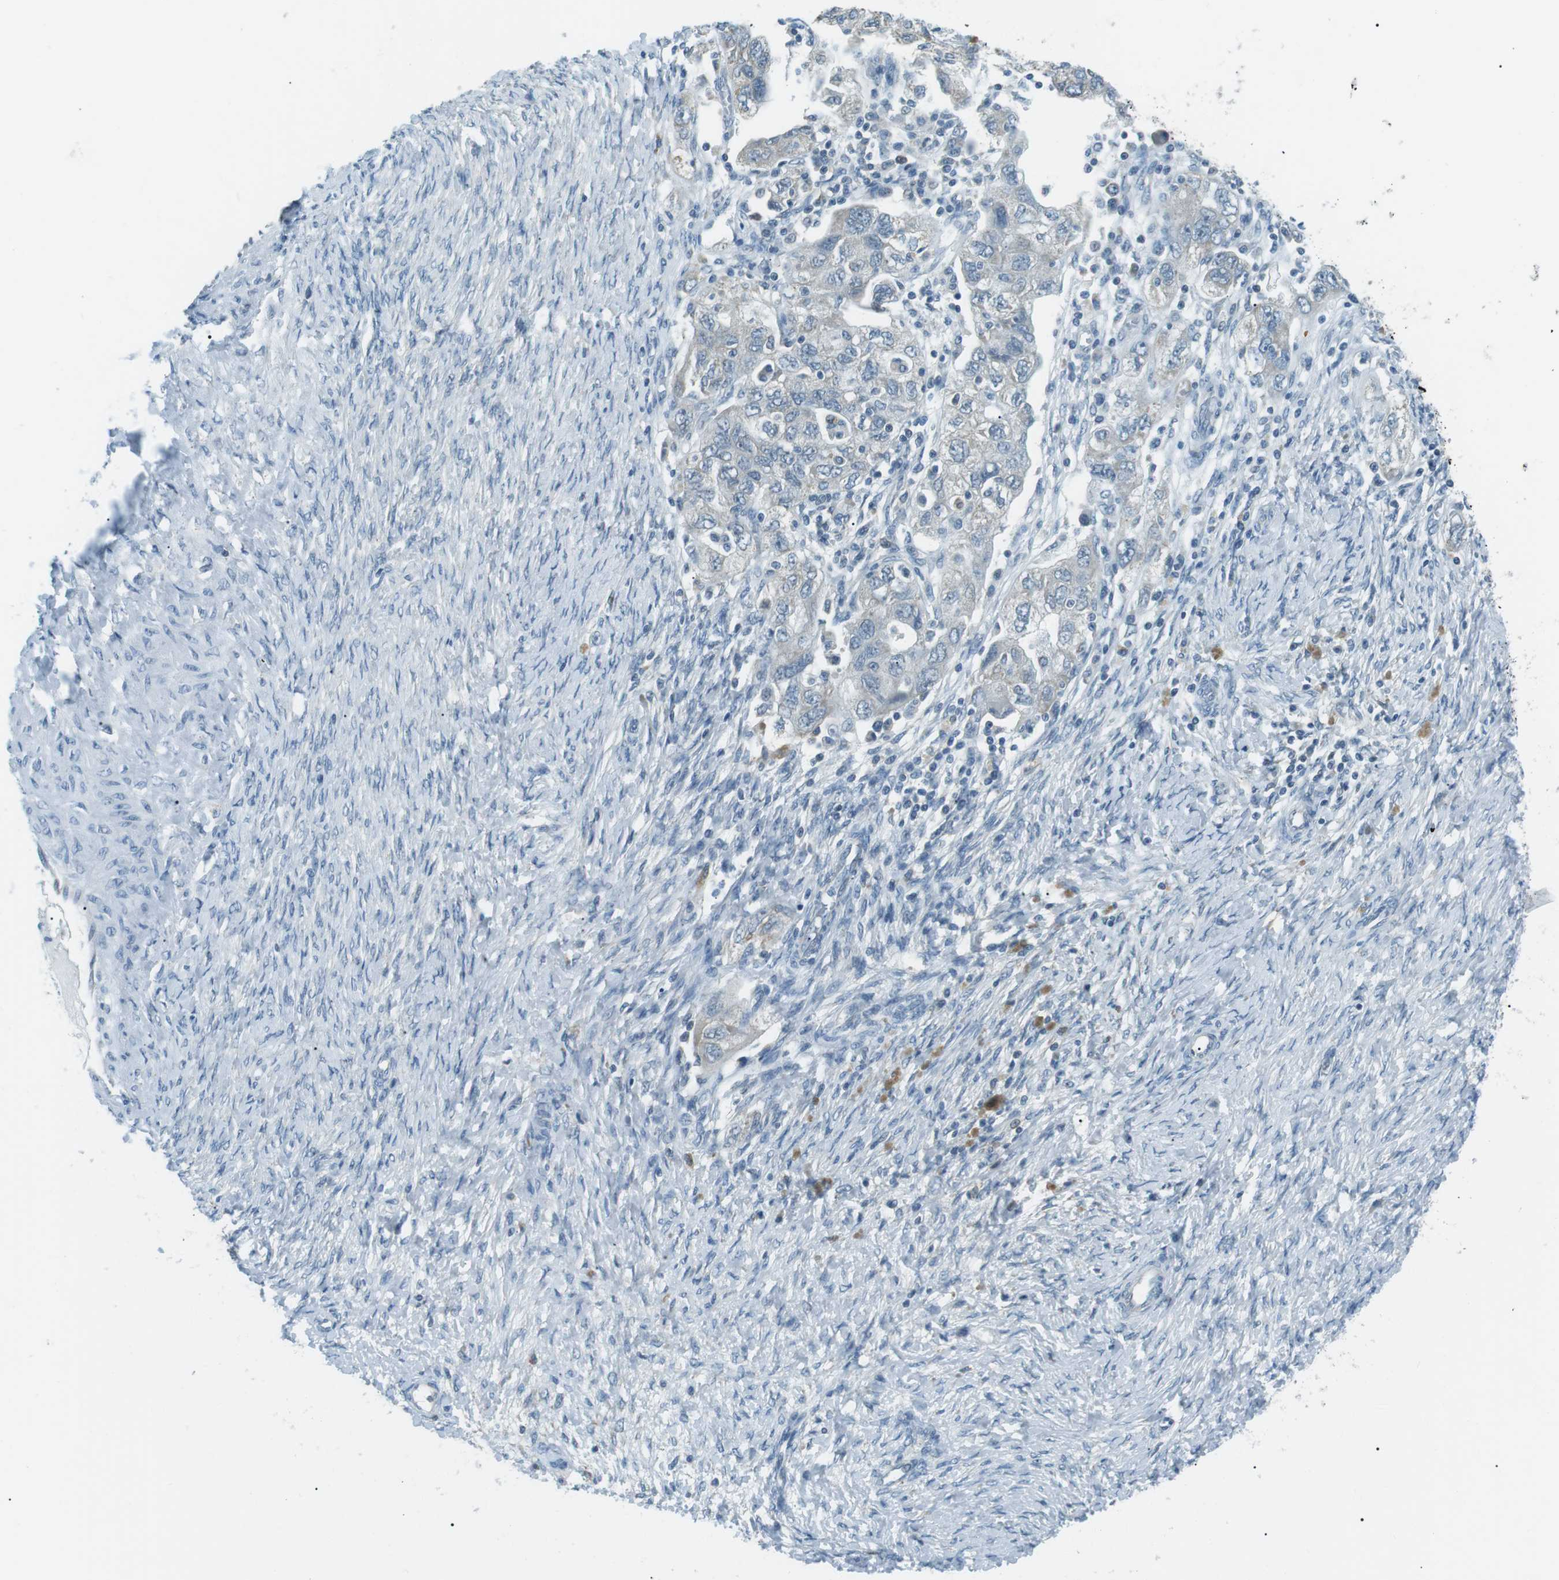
{"staining": {"intensity": "negative", "quantity": "none", "location": "none"}, "tissue": "ovarian cancer", "cell_type": "Tumor cells", "image_type": "cancer", "snomed": [{"axis": "morphology", "description": "Carcinoma, NOS"}, {"axis": "morphology", "description": "Cystadenocarcinoma, serous, NOS"}, {"axis": "topography", "description": "Ovary"}], "caption": "This is an IHC photomicrograph of human ovarian carcinoma. There is no positivity in tumor cells.", "gene": "SERPINB2", "patient": {"sex": "female", "age": 69}}